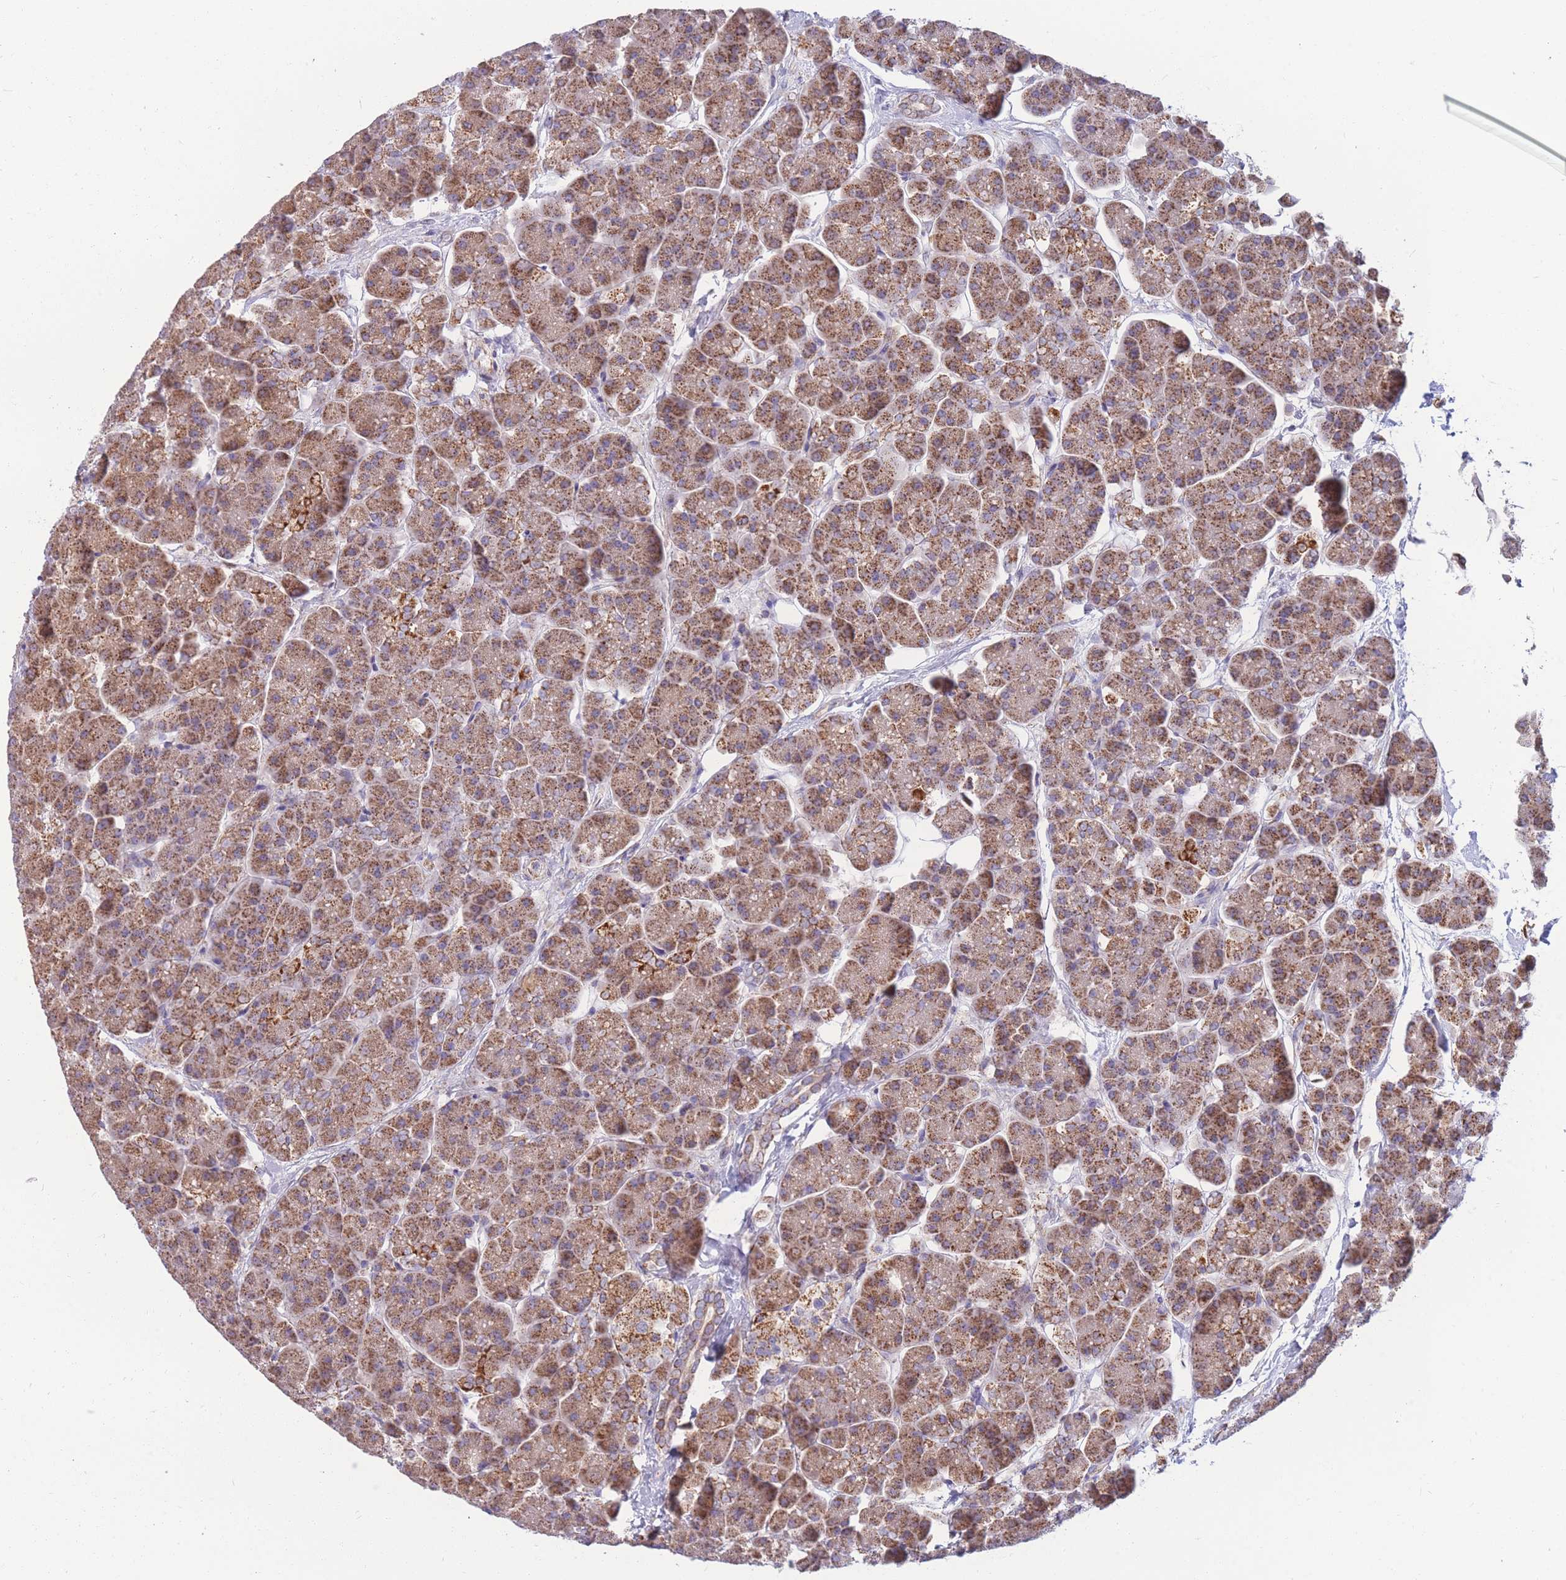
{"staining": {"intensity": "moderate", "quantity": ">75%", "location": "cytoplasmic/membranous"}, "tissue": "pancreas", "cell_type": "Exocrine glandular cells", "image_type": "normal", "snomed": [{"axis": "morphology", "description": "Normal tissue, NOS"}, {"axis": "topography", "description": "Pancreas"}, {"axis": "topography", "description": "Peripheral nerve tissue"}], "caption": "The histopathology image reveals a brown stain indicating the presence of a protein in the cytoplasmic/membranous of exocrine glandular cells in pancreas.", "gene": "MRPS9", "patient": {"sex": "male", "age": 54}}